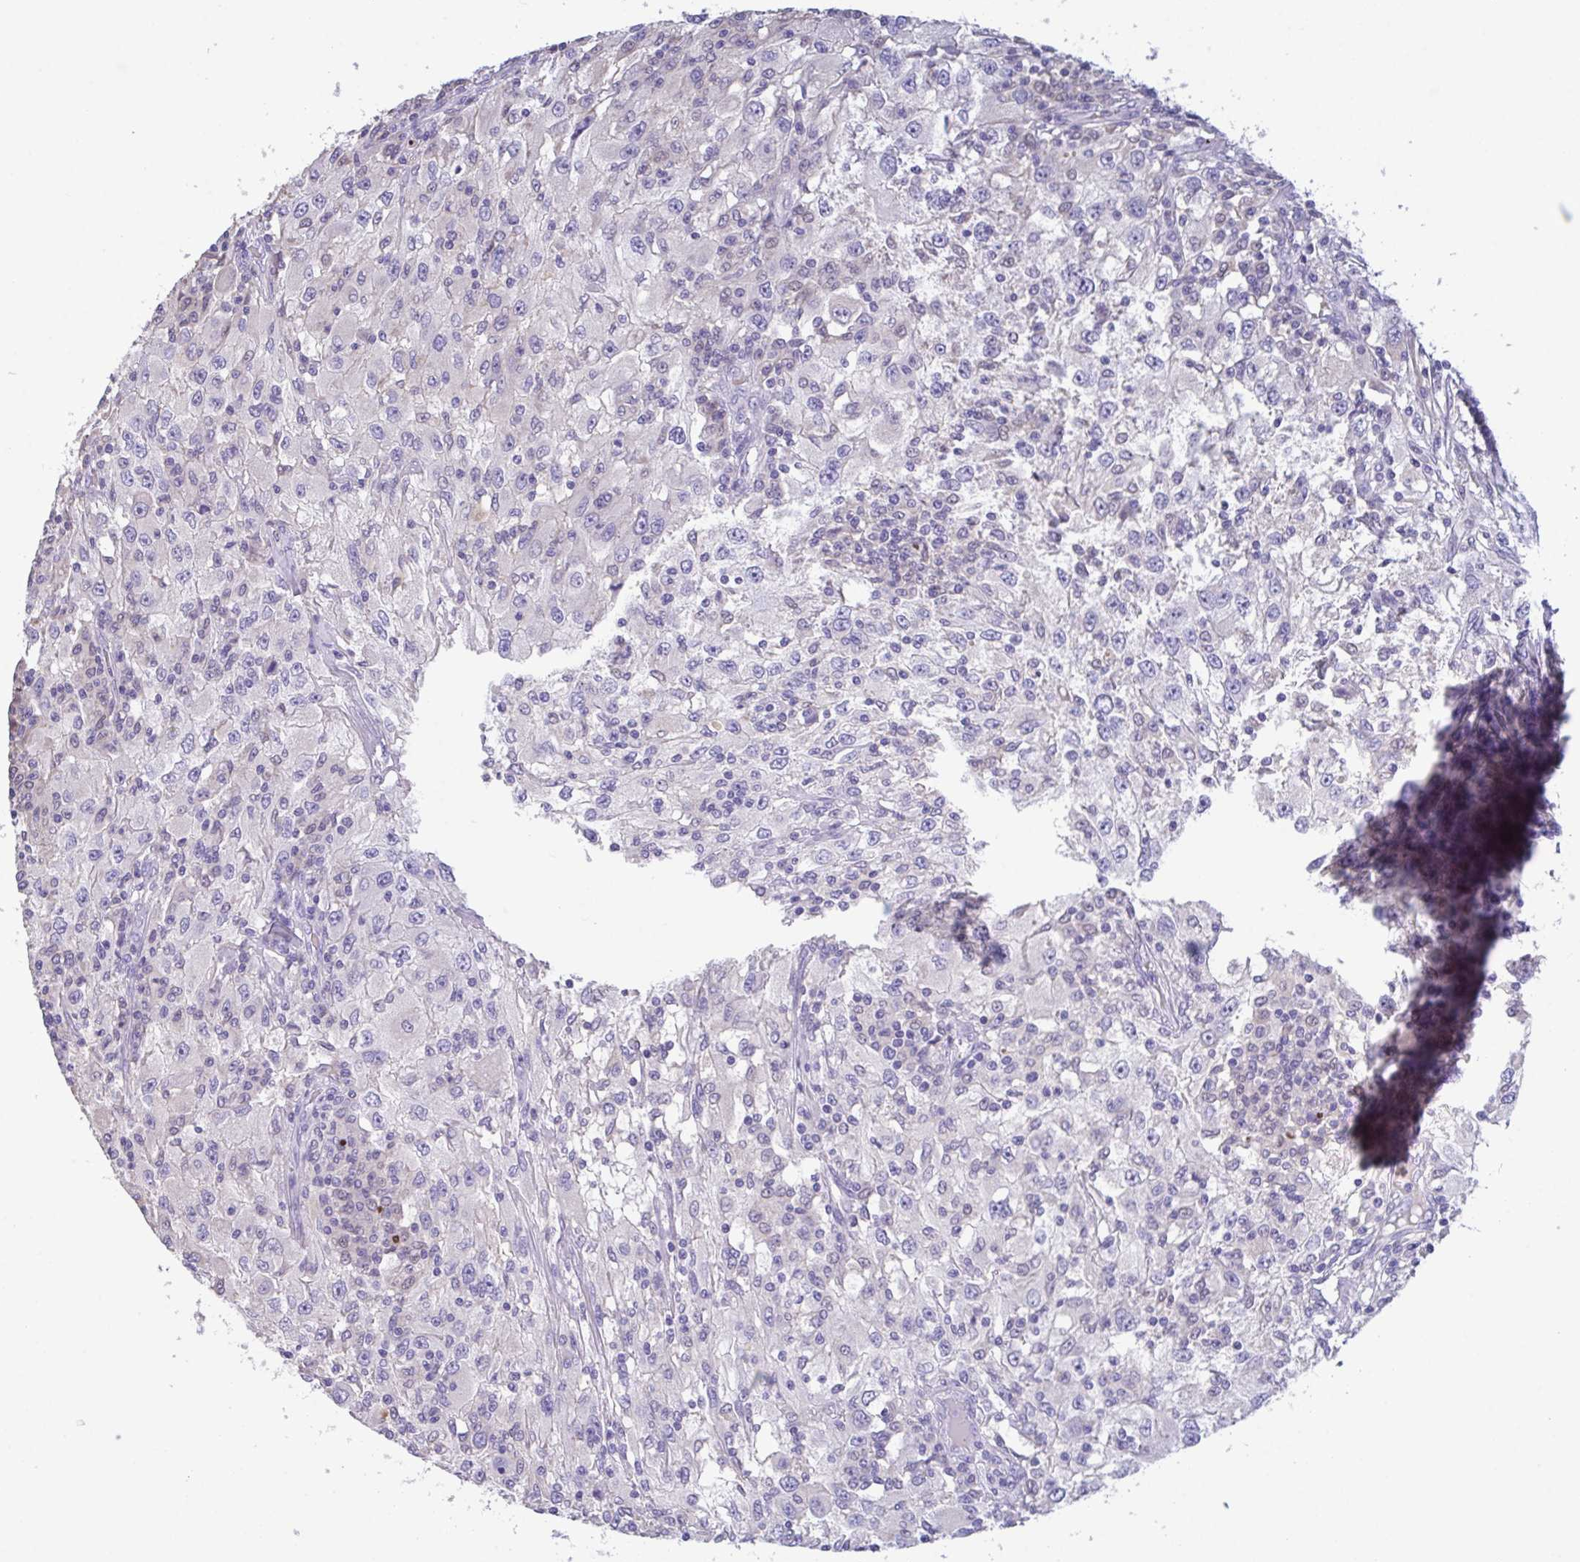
{"staining": {"intensity": "negative", "quantity": "none", "location": "none"}, "tissue": "renal cancer", "cell_type": "Tumor cells", "image_type": "cancer", "snomed": [{"axis": "morphology", "description": "Adenocarcinoma, NOS"}, {"axis": "topography", "description": "Kidney"}], "caption": "Immunohistochemistry of renal adenocarcinoma shows no positivity in tumor cells.", "gene": "CA10", "patient": {"sex": "female", "age": 67}}